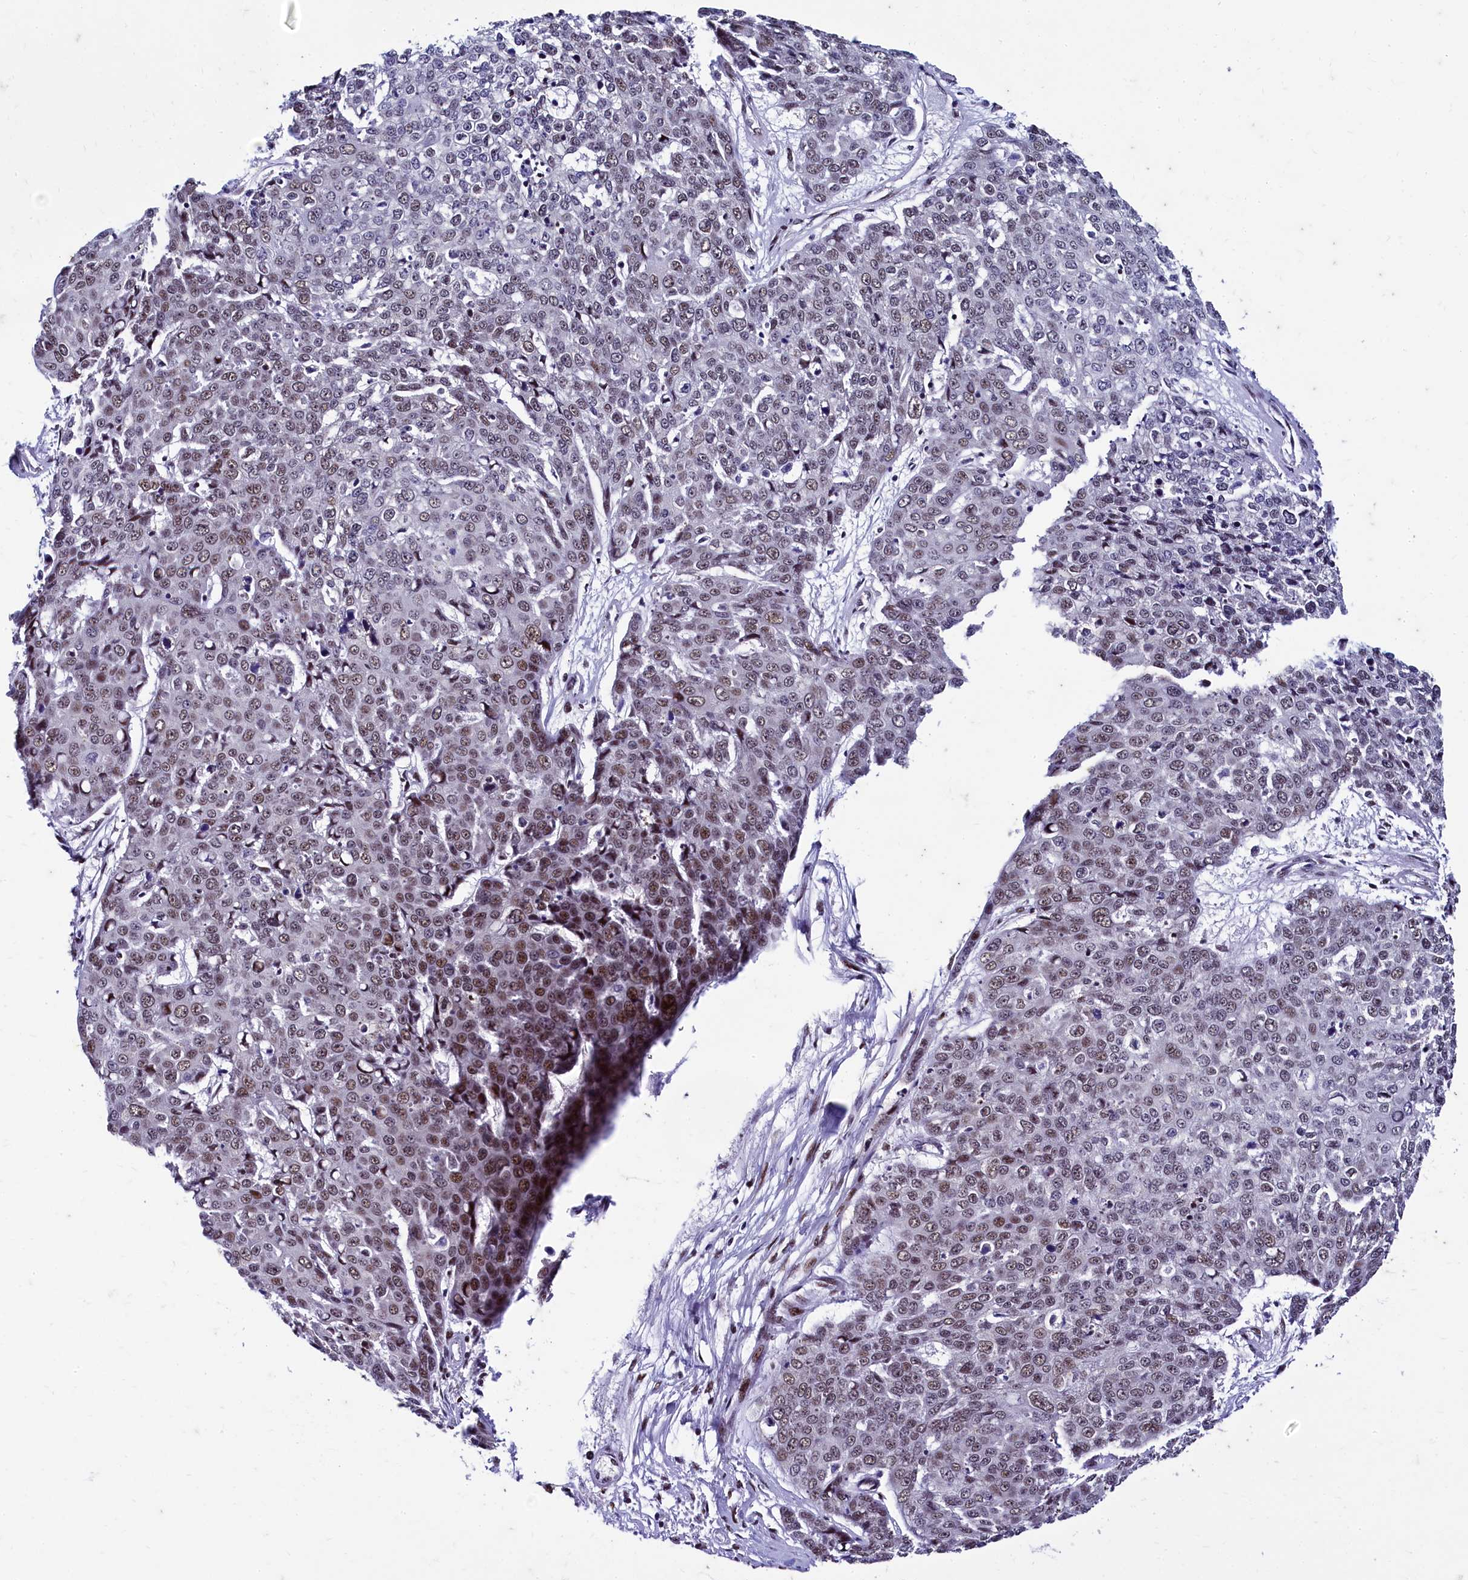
{"staining": {"intensity": "weak", "quantity": "25%-75%", "location": "nuclear"}, "tissue": "skin cancer", "cell_type": "Tumor cells", "image_type": "cancer", "snomed": [{"axis": "morphology", "description": "Squamous cell carcinoma, NOS"}, {"axis": "topography", "description": "Skin"}], "caption": "Immunohistochemistry histopathology image of neoplastic tissue: skin cancer stained using IHC displays low levels of weak protein expression localized specifically in the nuclear of tumor cells, appearing as a nuclear brown color.", "gene": "CPSF7", "patient": {"sex": "male", "age": 71}}